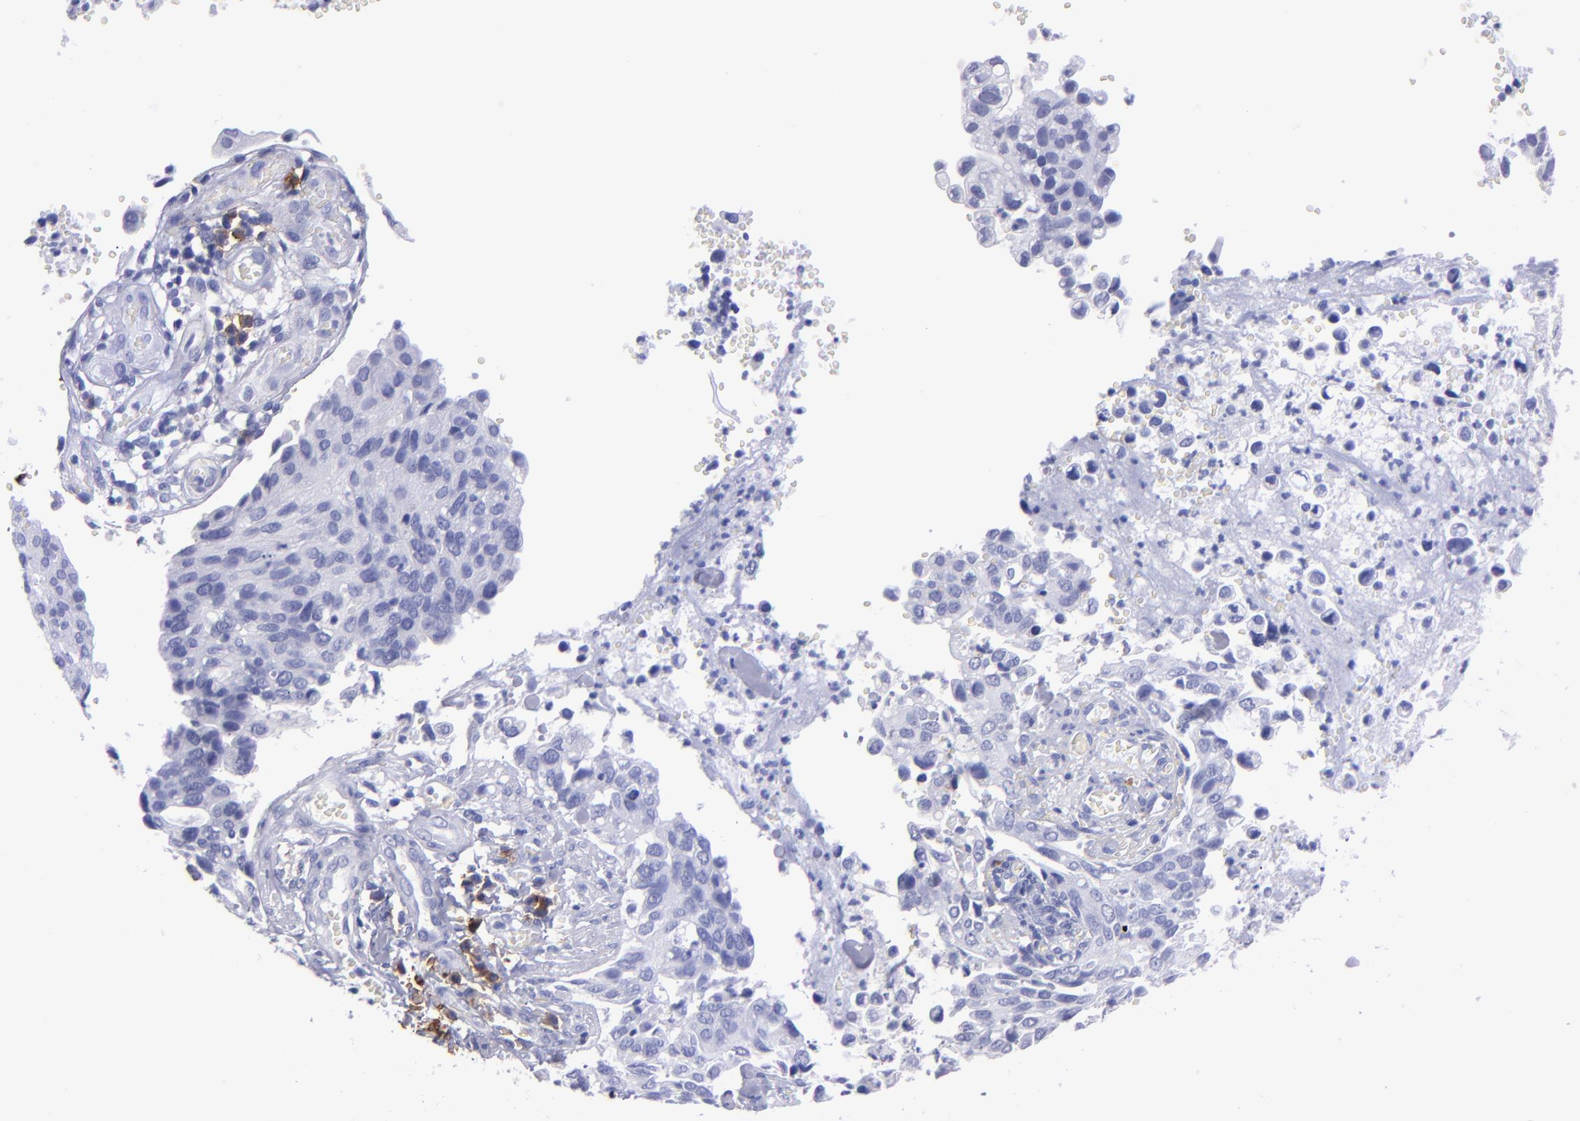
{"staining": {"intensity": "negative", "quantity": "none", "location": "none"}, "tissue": "cervical cancer", "cell_type": "Tumor cells", "image_type": "cancer", "snomed": [{"axis": "morphology", "description": "Normal tissue, NOS"}, {"axis": "morphology", "description": "Squamous cell carcinoma, NOS"}, {"axis": "topography", "description": "Cervix"}], "caption": "Cervical cancer (squamous cell carcinoma) was stained to show a protein in brown. There is no significant positivity in tumor cells. The staining was performed using DAB to visualize the protein expression in brown, while the nuclei were stained in blue with hematoxylin (Magnification: 20x).", "gene": "CD38", "patient": {"sex": "female", "age": 45}}